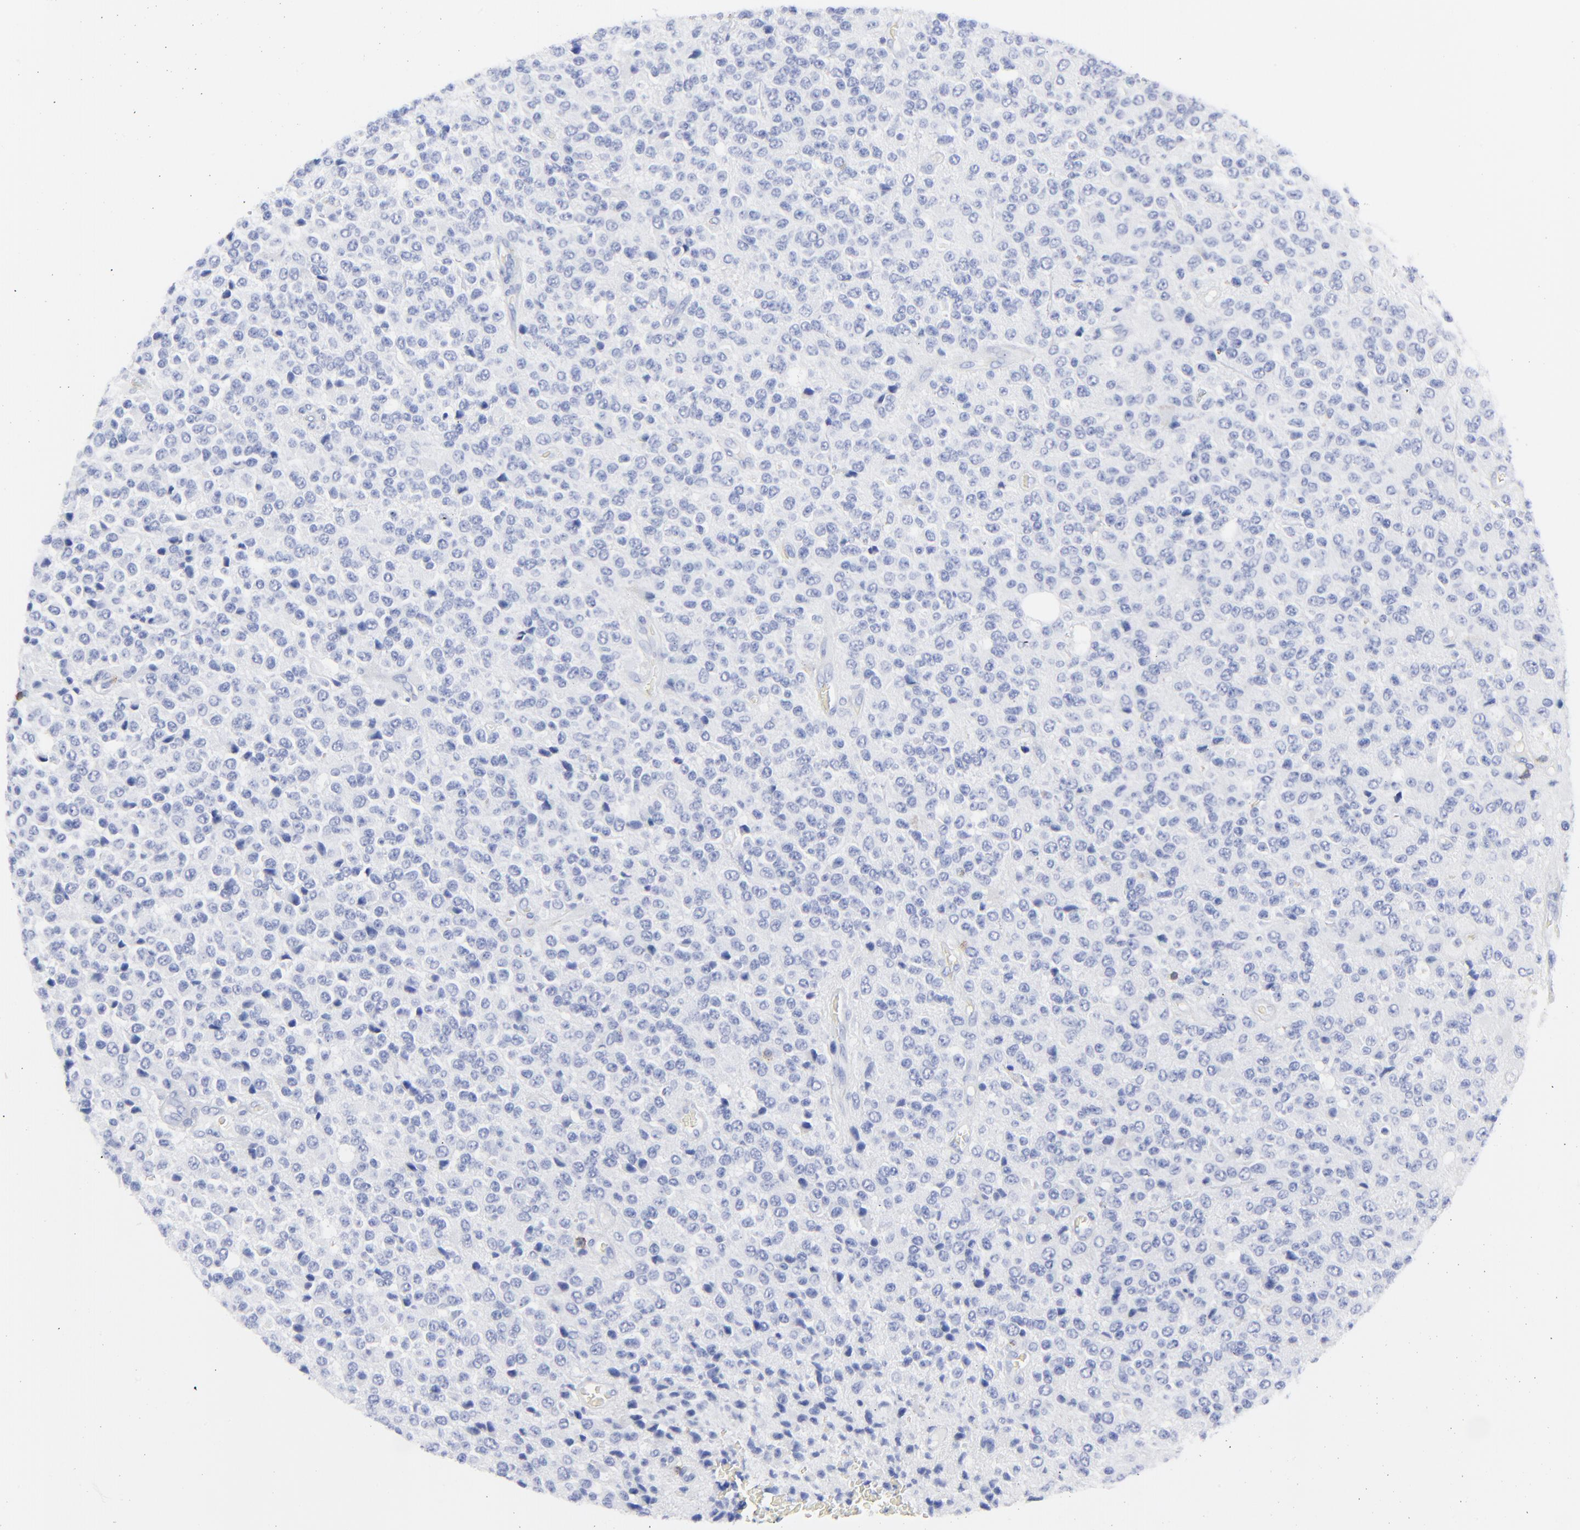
{"staining": {"intensity": "negative", "quantity": "none", "location": "none"}, "tissue": "glioma", "cell_type": "Tumor cells", "image_type": "cancer", "snomed": [{"axis": "morphology", "description": "Glioma, malignant, High grade"}, {"axis": "topography", "description": "pancreas cauda"}], "caption": "The immunohistochemistry (IHC) histopathology image has no significant positivity in tumor cells of malignant glioma (high-grade) tissue.", "gene": "LCK", "patient": {"sex": "male", "age": 60}}